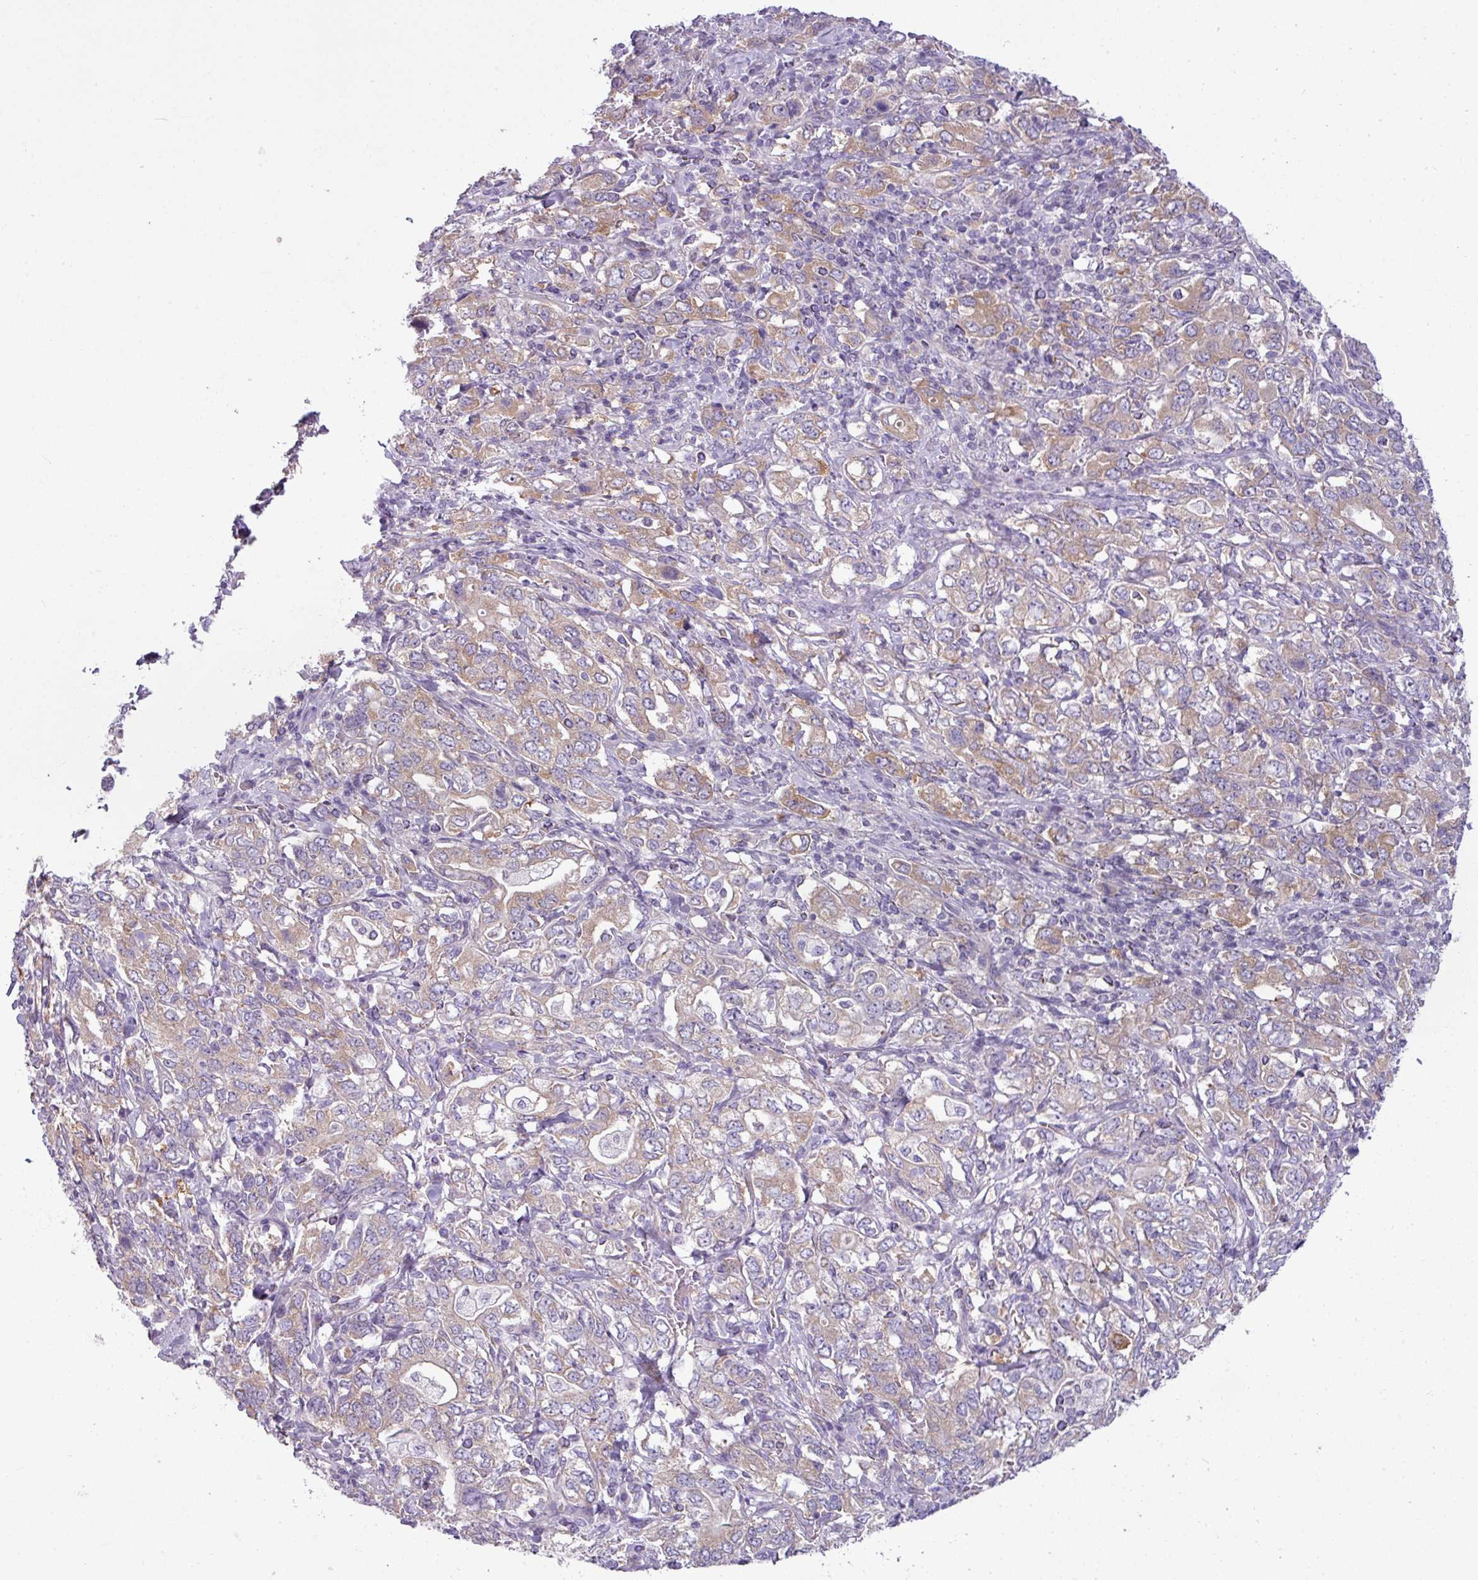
{"staining": {"intensity": "weak", "quantity": ">75%", "location": "cytoplasmic/membranous"}, "tissue": "stomach cancer", "cell_type": "Tumor cells", "image_type": "cancer", "snomed": [{"axis": "morphology", "description": "Adenocarcinoma, NOS"}, {"axis": "topography", "description": "Stomach, upper"}, {"axis": "topography", "description": "Stomach"}], "caption": "Brown immunohistochemical staining in human stomach cancer (adenocarcinoma) demonstrates weak cytoplasmic/membranous staining in about >75% of tumor cells.", "gene": "CAMK2B", "patient": {"sex": "male", "age": 62}}